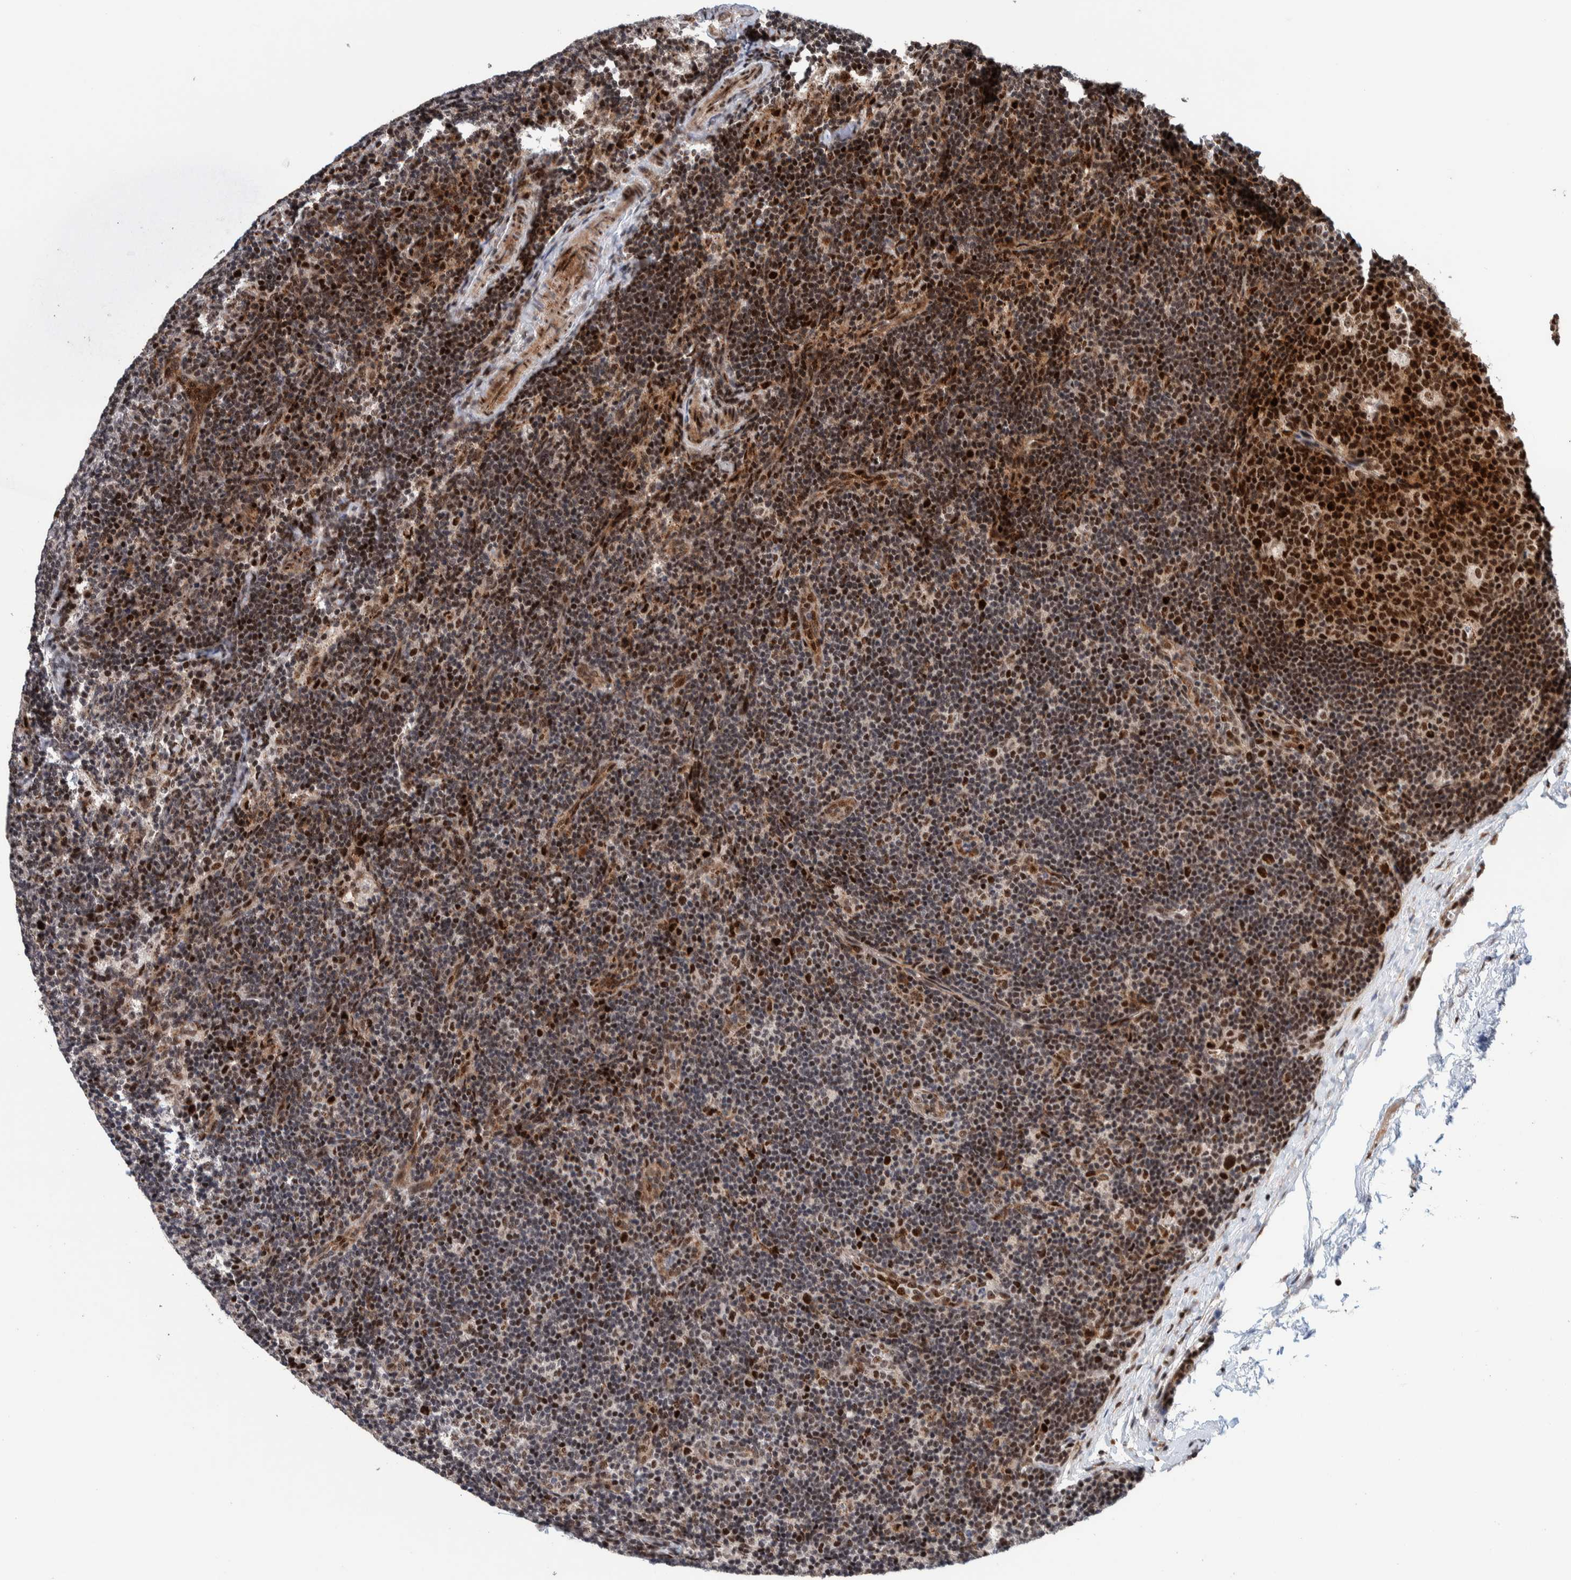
{"staining": {"intensity": "strong", "quantity": ">75%", "location": "nuclear"}, "tissue": "lymph node", "cell_type": "Germinal center cells", "image_type": "normal", "snomed": [{"axis": "morphology", "description": "Normal tissue, NOS"}, {"axis": "topography", "description": "Lymph node"}], "caption": "DAB immunohistochemical staining of normal lymph node displays strong nuclear protein expression in about >75% of germinal center cells.", "gene": "CHD4", "patient": {"sex": "female", "age": 22}}